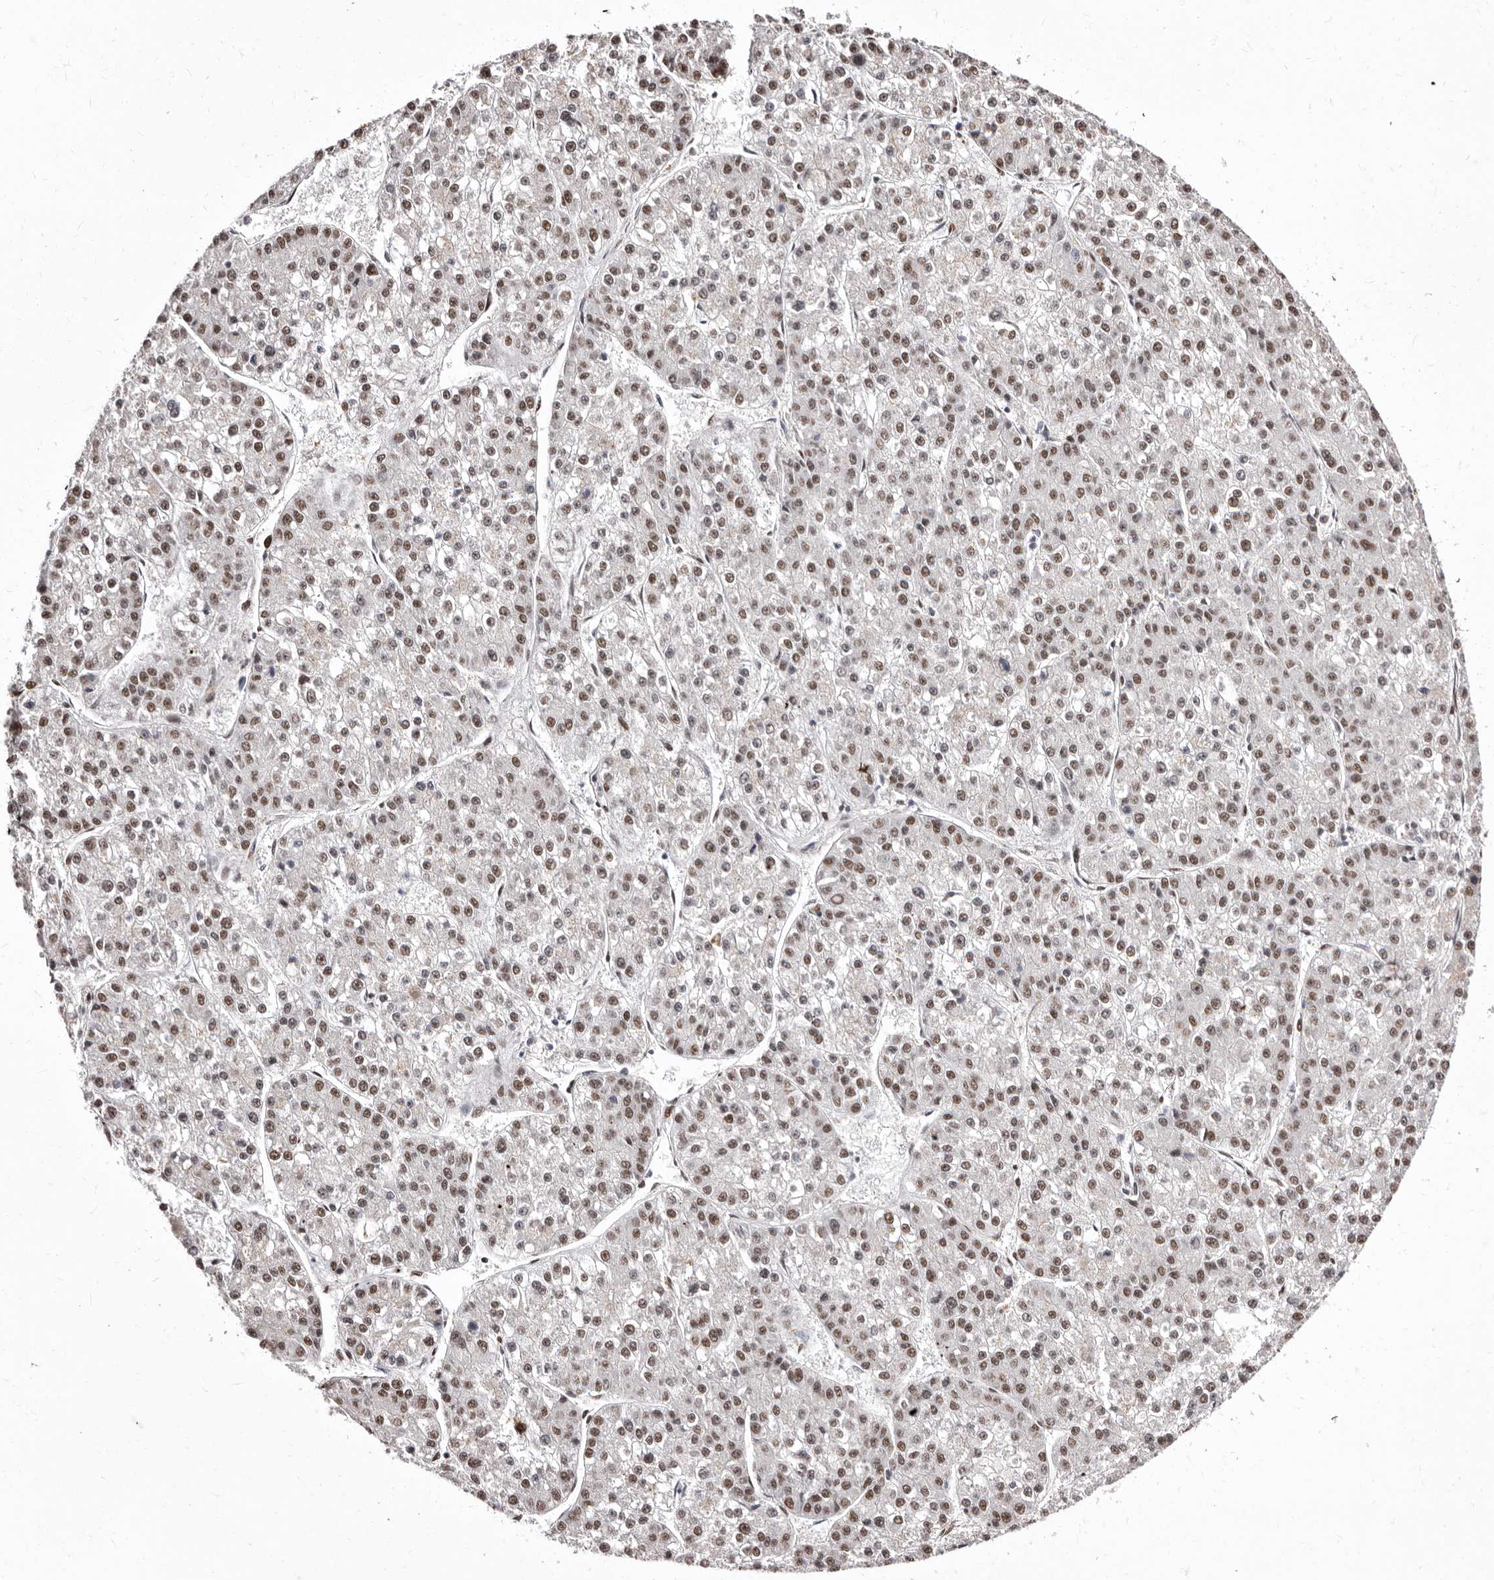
{"staining": {"intensity": "moderate", "quantity": ">75%", "location": "nuclear"}, "tissue": "liver cancer", "cell_type": "Tumor cells", "image_type": "cancer", "snomed": [{"axis": "morphology", "description": "Carcinoma, Hepatocellular, NOS"}, {"axis": "topography", "description": "Liver"}], "caption": "Human liver cancer (hepatocellular carcinoma) stained with a protein marker displays moderate staining in tumor cells.", "gene": "ANAPC11", "patient": {"sex": "female", "age": 73}}